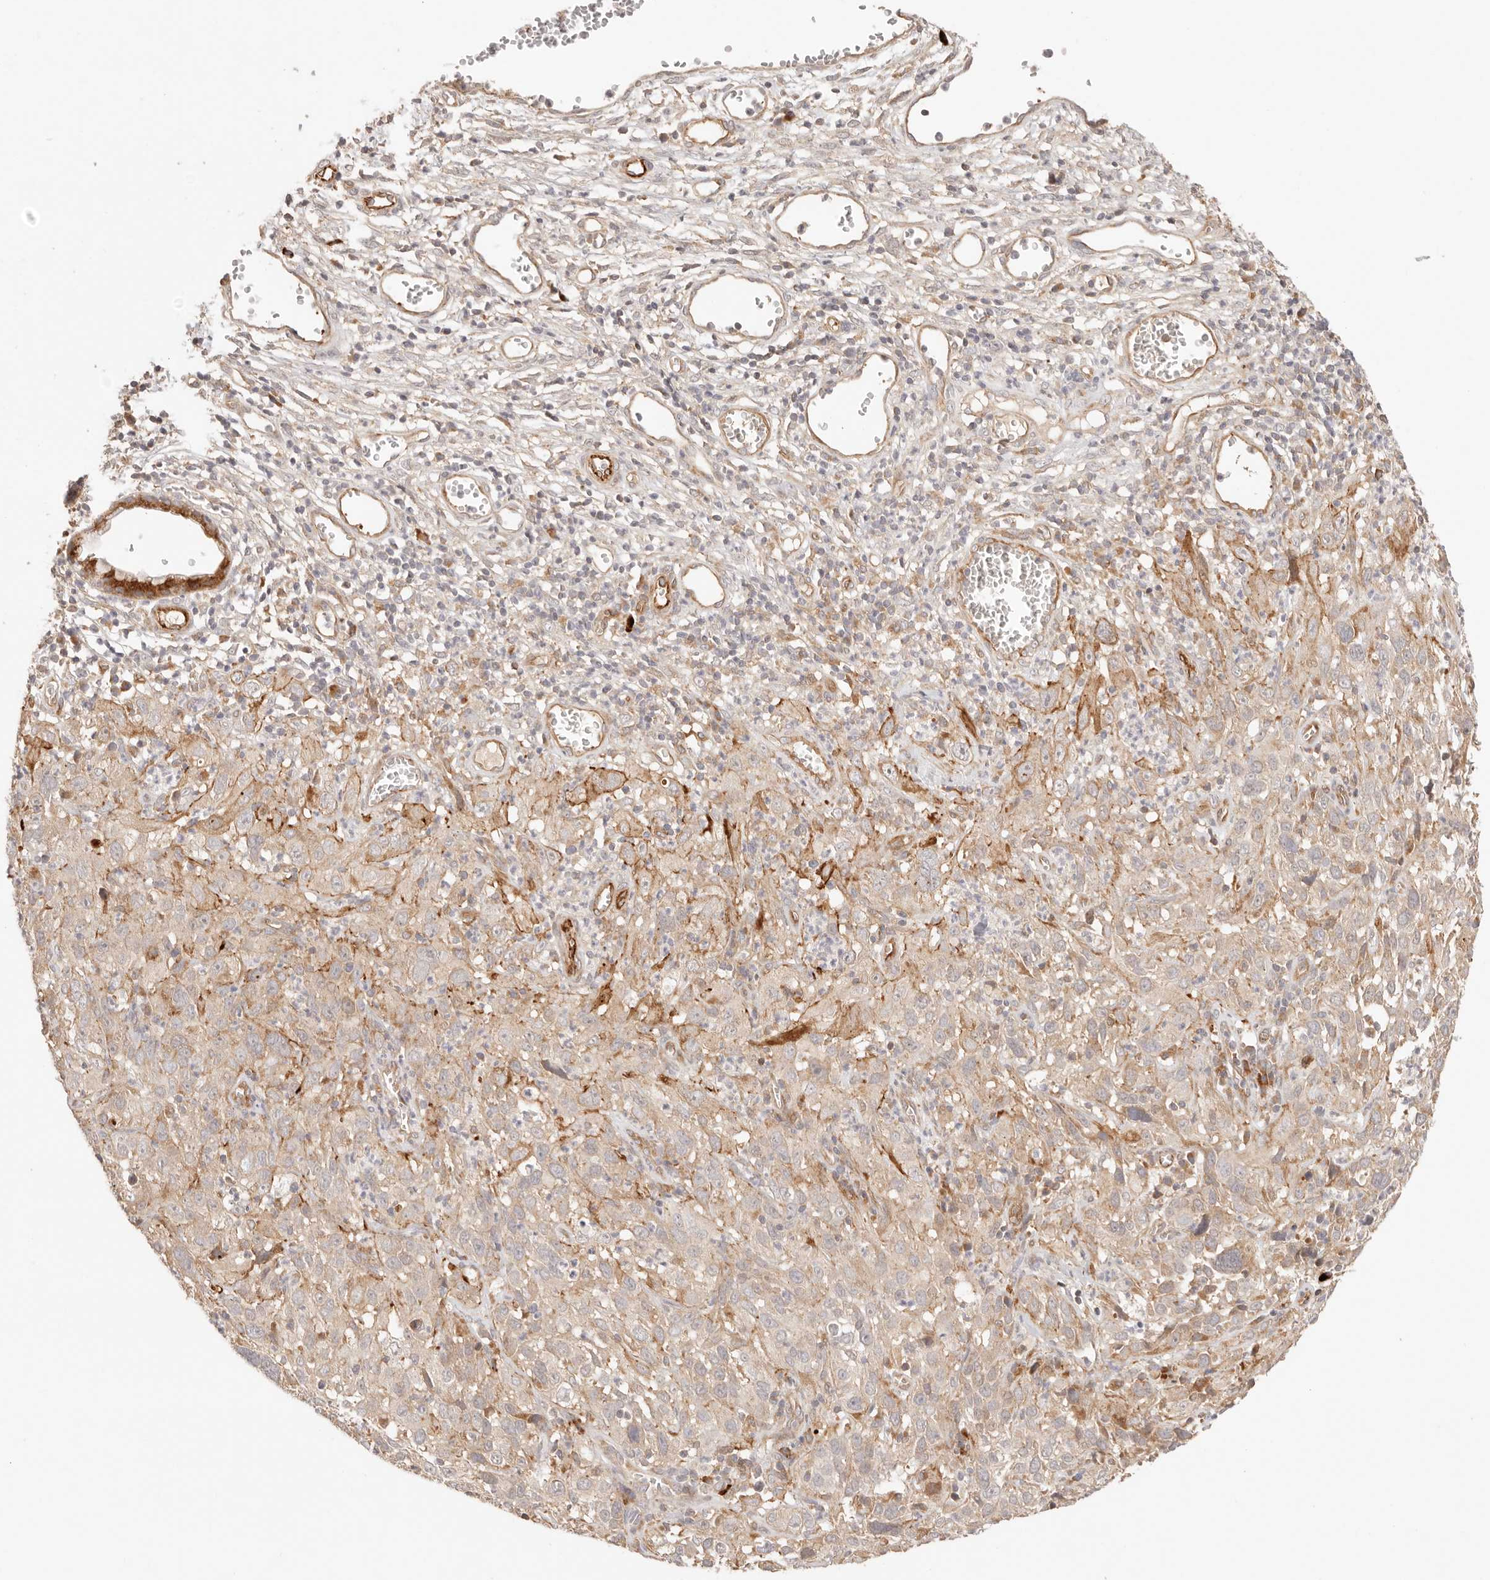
{"staining": {"intensity": "weak", "quantity": ">75%", "location": "cytoplasmic/membranous"}, "tissue": "cervical cancer", "cell_type": "Tumor cells", "image_type": "cancer", "snomed": [{"axis": "morphology", "description": "Squamous cell carcinoma, NOS"}, {"axis": "topography", "description": "Cervix"}], "caption": "This is an image of immunohistochemistry (IHC) staining of cervical cancer (squamous cell carcinoma), which shows weak positivity in the cytoplasmic/membranous of tumor cells.", "gene": "IL1R2", "patient": {"sex": "female", "age": 32}}